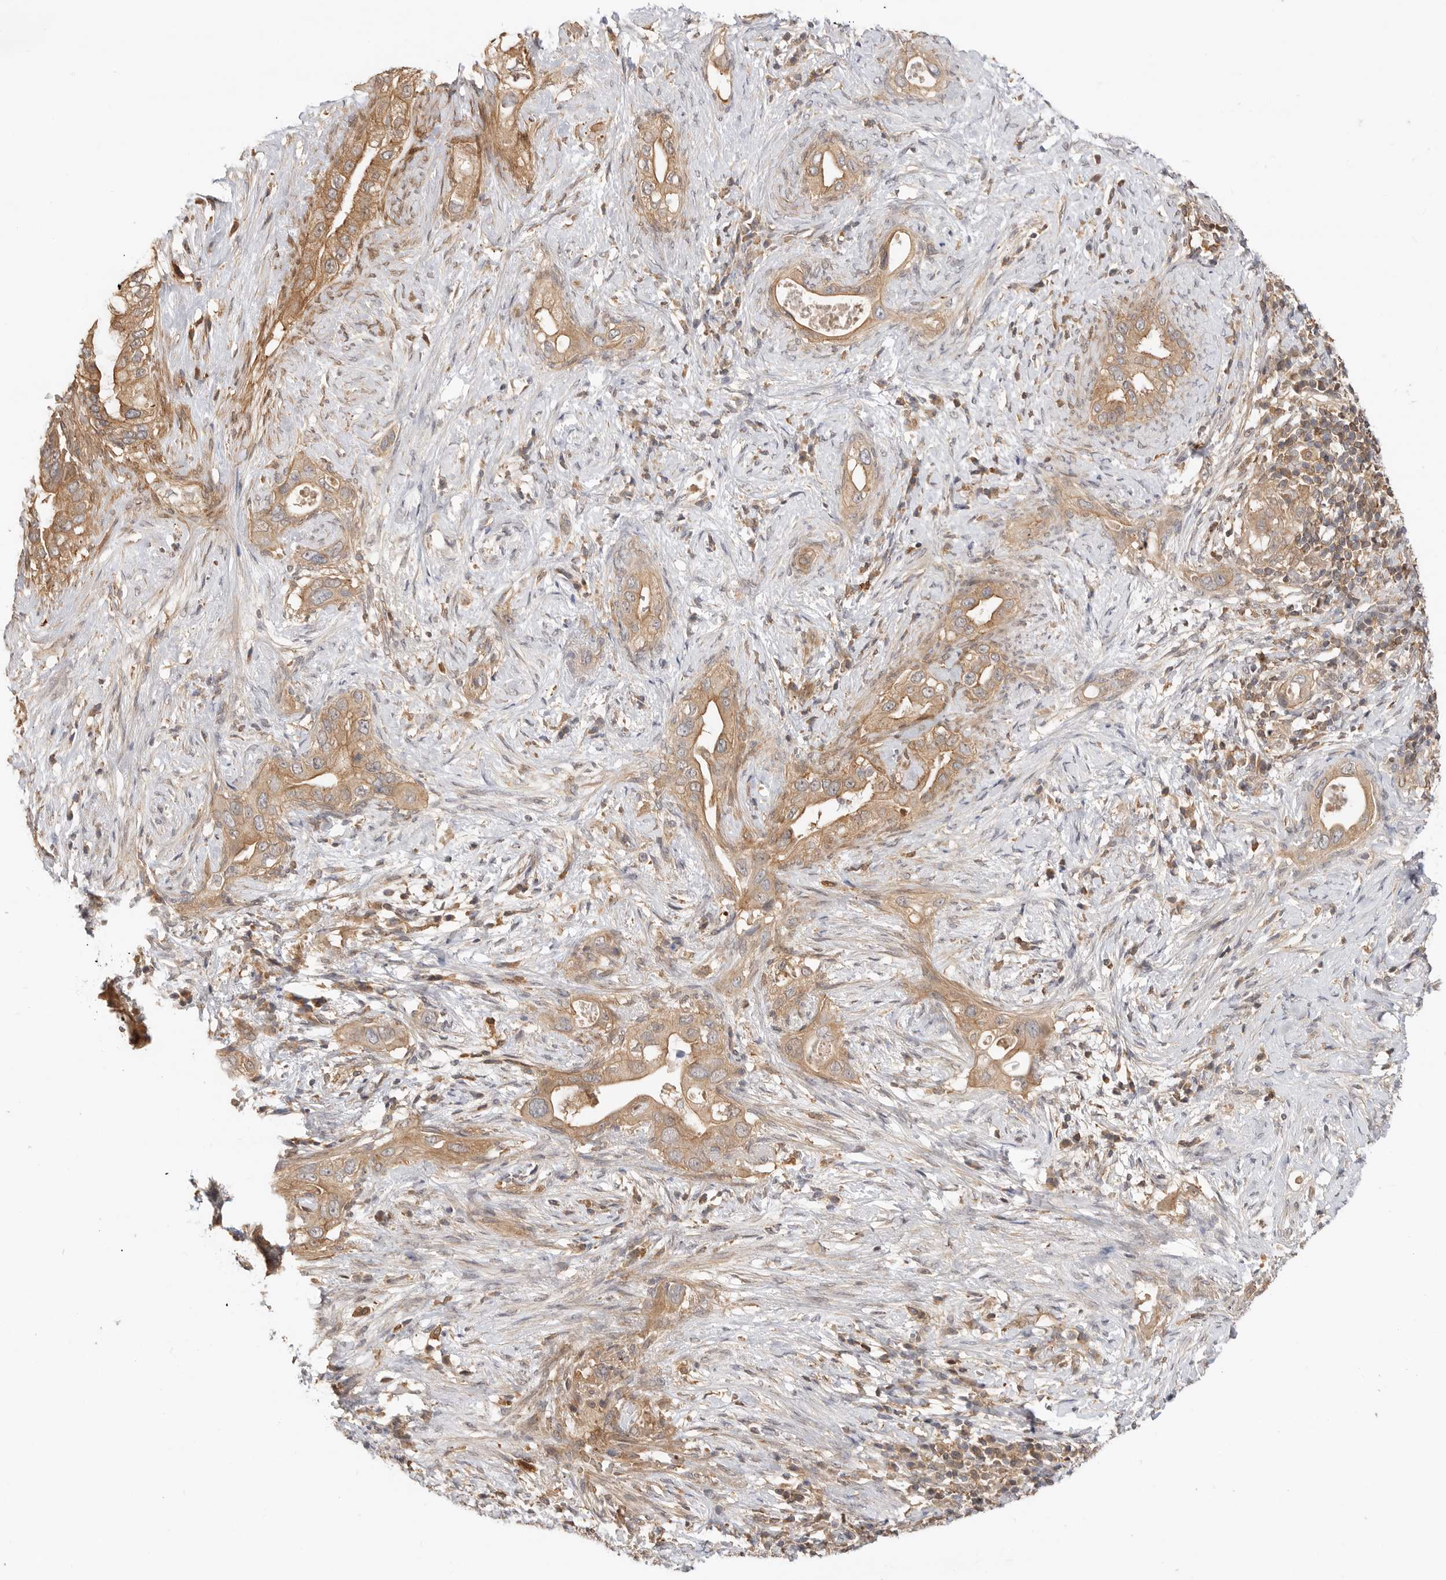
{"staining": {"intensity": "moderate", "quantity": ">75%", "location": "cytoplasmic/membranous"}, "tissue": "pancreatic cancer", "cell_type": "Tumor cells", "image_type": "cancer", "snomed": [{"axis": "morphology", "description": "Inflammation, NOS"}, {"axis": "morphology", "description": "Adenocarcinoma, NOS"}, {"axis": "topography", "description": "Pancreas"}], "caption": "IHC (DAB) staining of adenocarcinoma (pancreatic) demonstrates moderate cytoplasmic/membranous protein positivity in about >75% of tumor cells.", "gene": "CLDN12", "patient": {"sex": "female", "age": 56}}